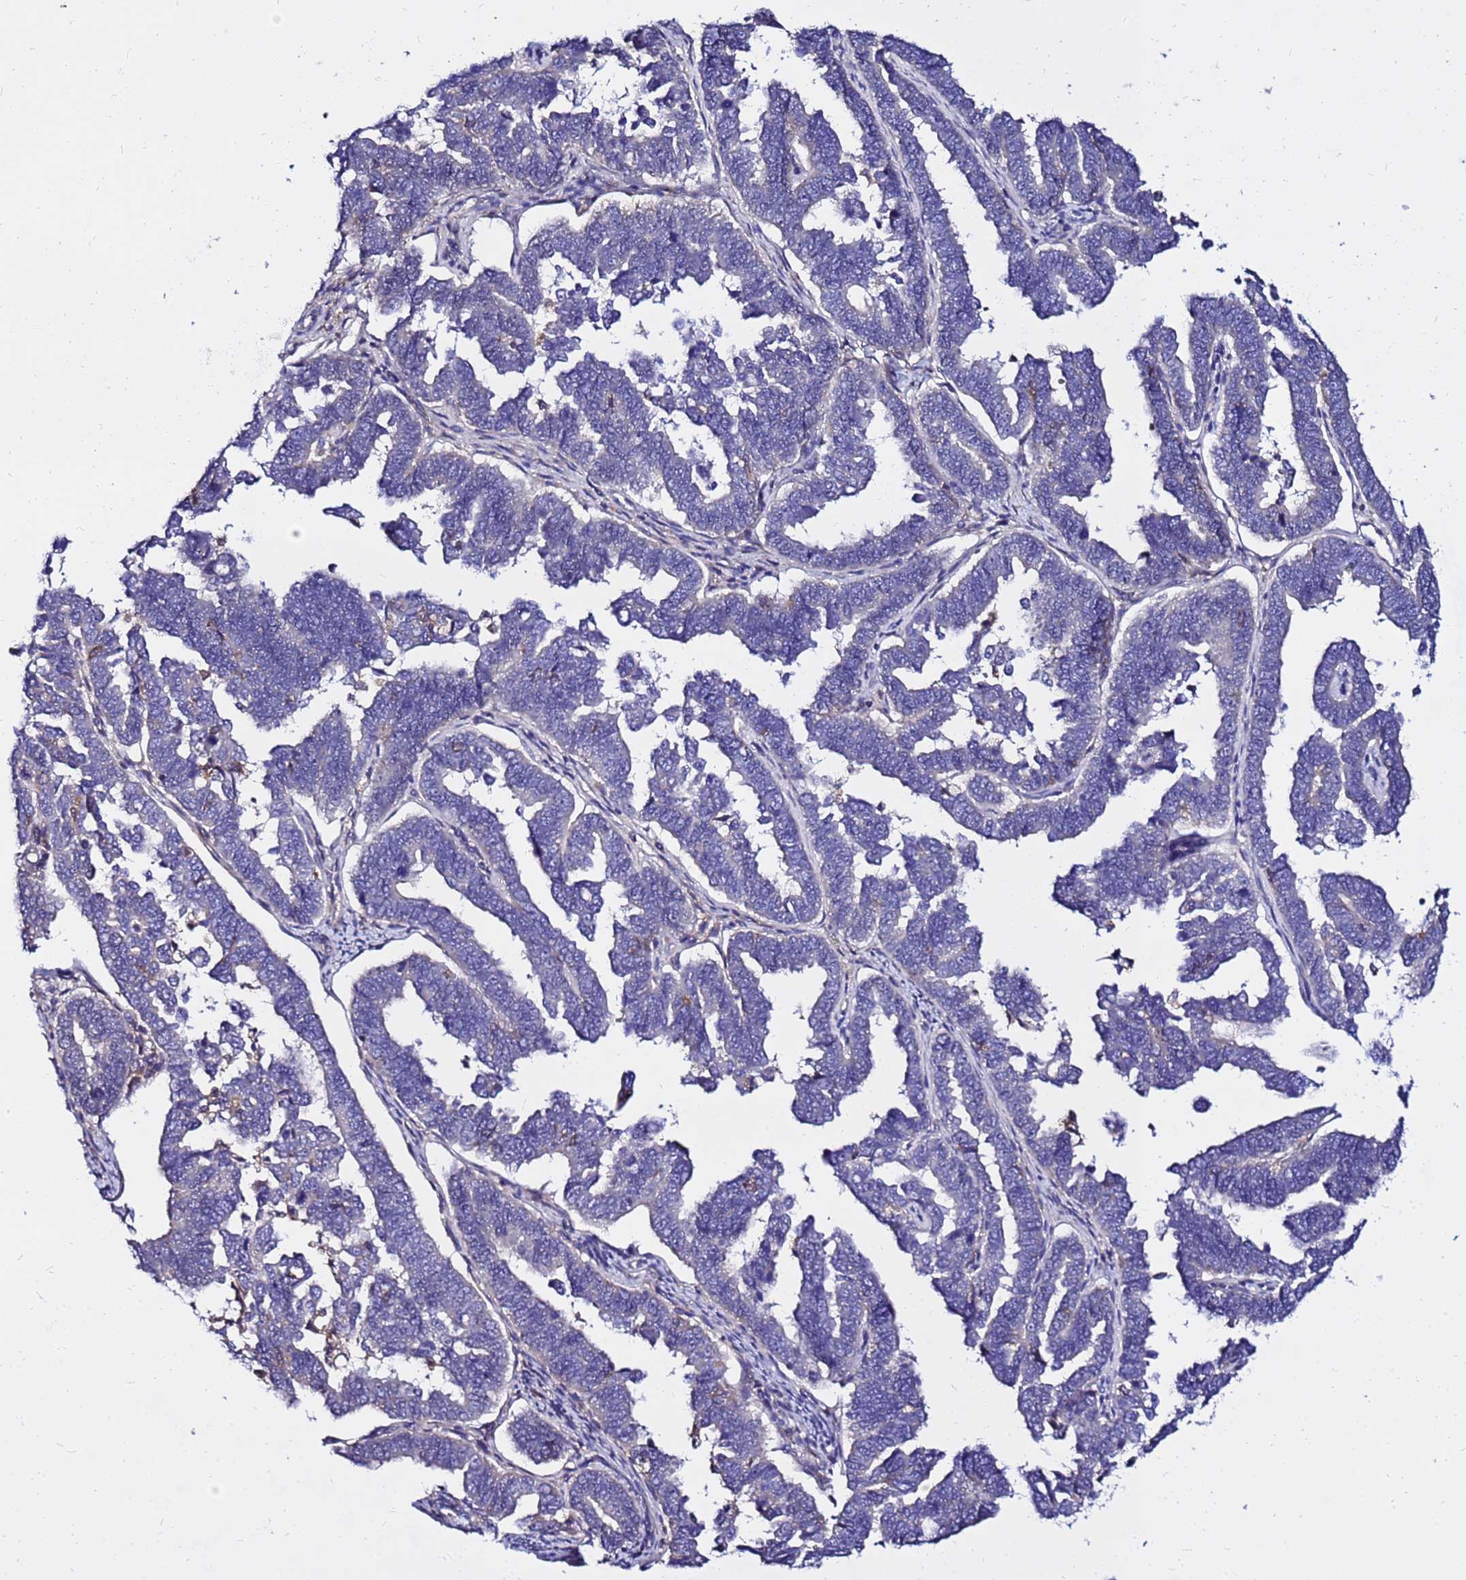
{"staining": {"intensity": "negative", "quantity": "none", "location": "none"}, "tissue": "endometrial cancer", "cell_type": "Tumor cells", "image_type": "cancer", "snomed": [{"axis": "morphology", "description": "Adenocarcinoma, NOS"}, {"axis": "topography", "description": "Endometrium"}], "caption": "Human endometrial cancer (adenocarcinoma) stained for a protein using immunohistochemistry (IHC) demonstrates no expression in tumor cells.", "gene": "HERC5", "patient": {"sex": "female", "age": 75}}